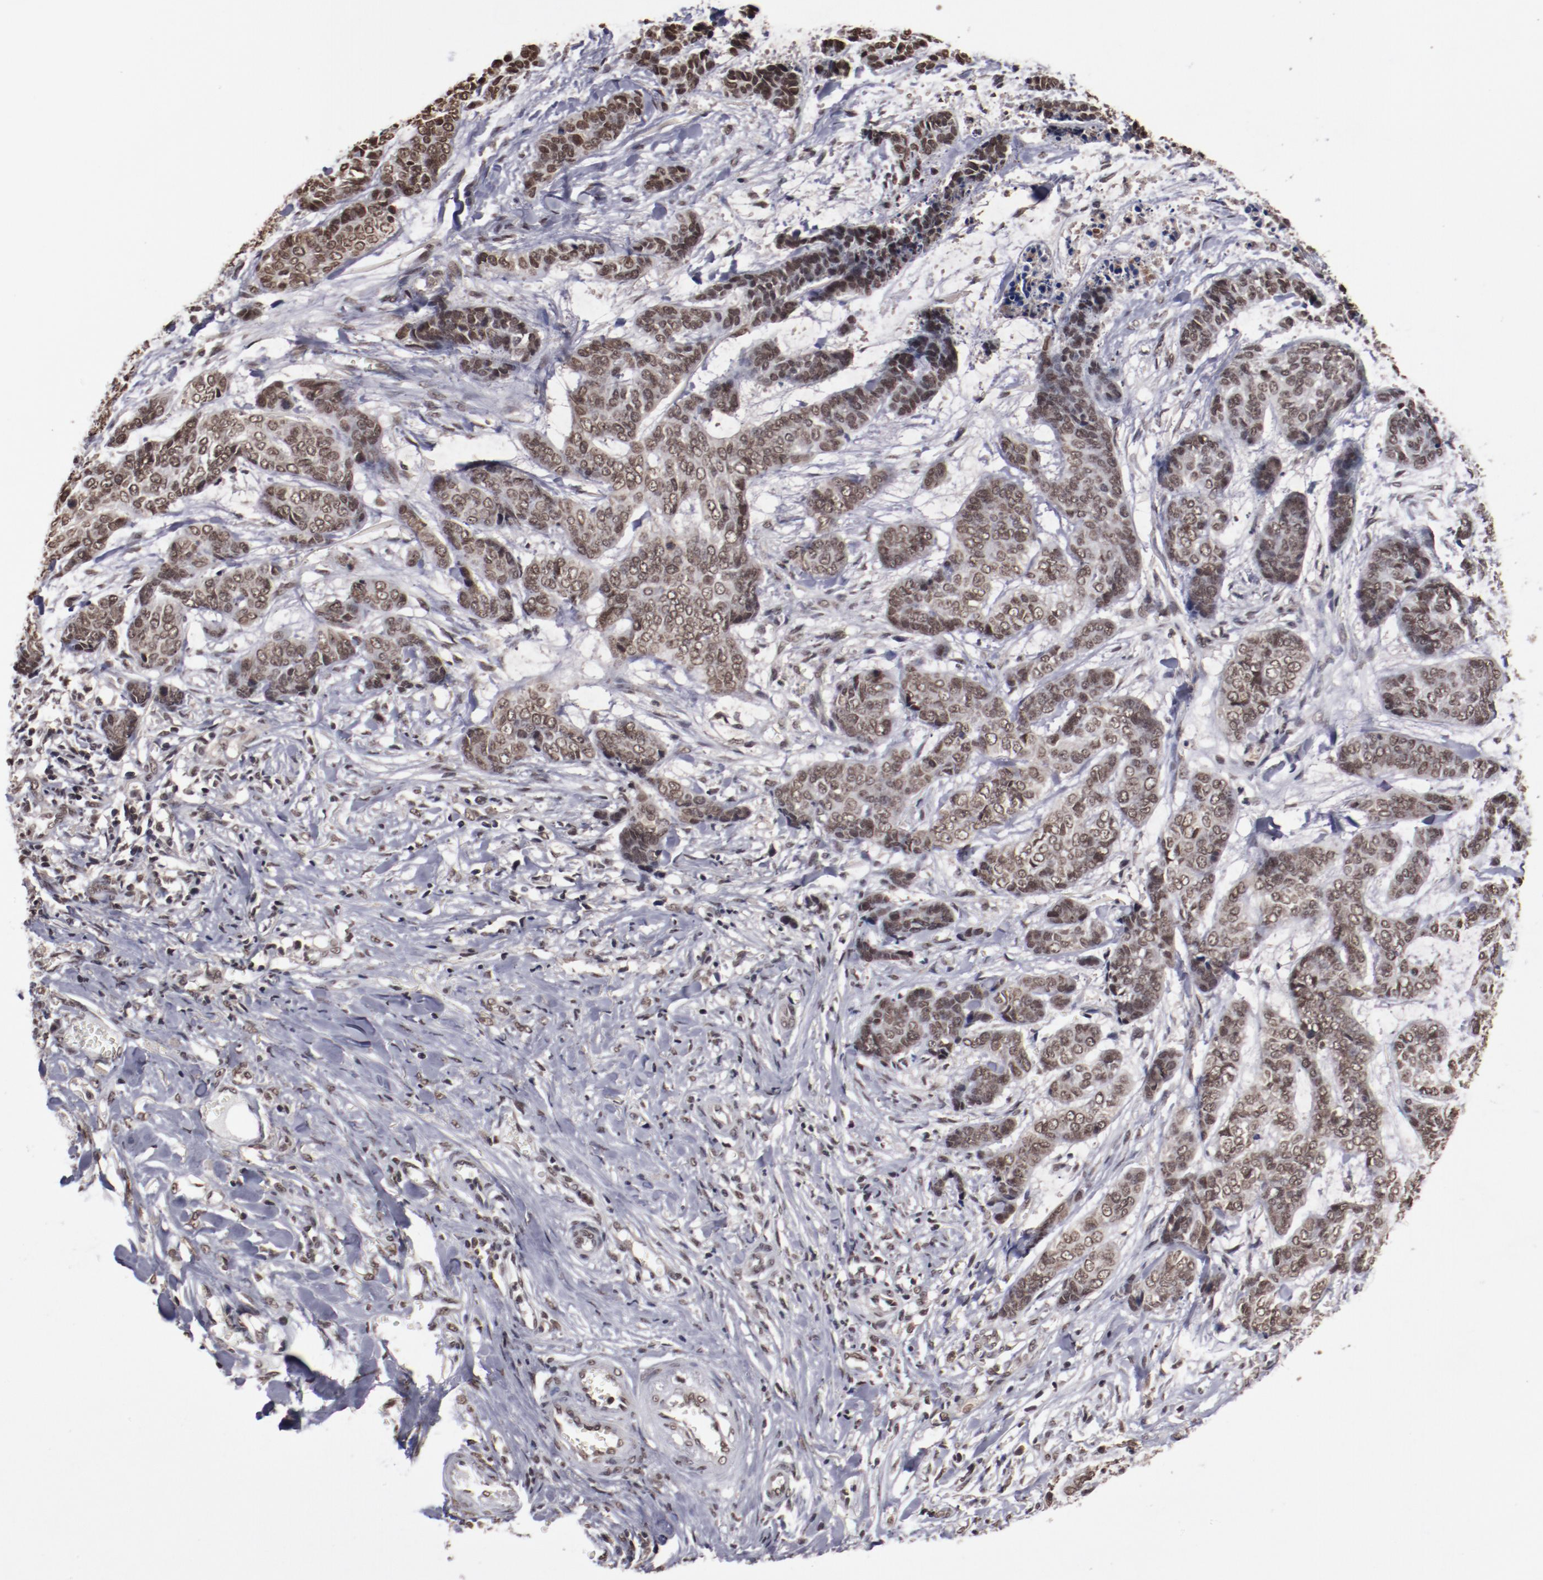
{"staining": {"intensity": "moderate", "quantity": ">75%", "location": "nuclear"}, "tissue": "skin cancer", "cell_type": "Tumor cells", "image_type": "cancer", "snomed": [{"axis": "morphology", "description": "Basal cell carcinoma"}, {"axis": "topography", "description": "Skin"}], "caption": "Protein expression analysis of skin cancer (basal cell carcinoma) shows moderate nuclear expression in approximately >75% of tumor cells.", "gene": "AKT1", "patient": {"sex": "female", "age": 64}}